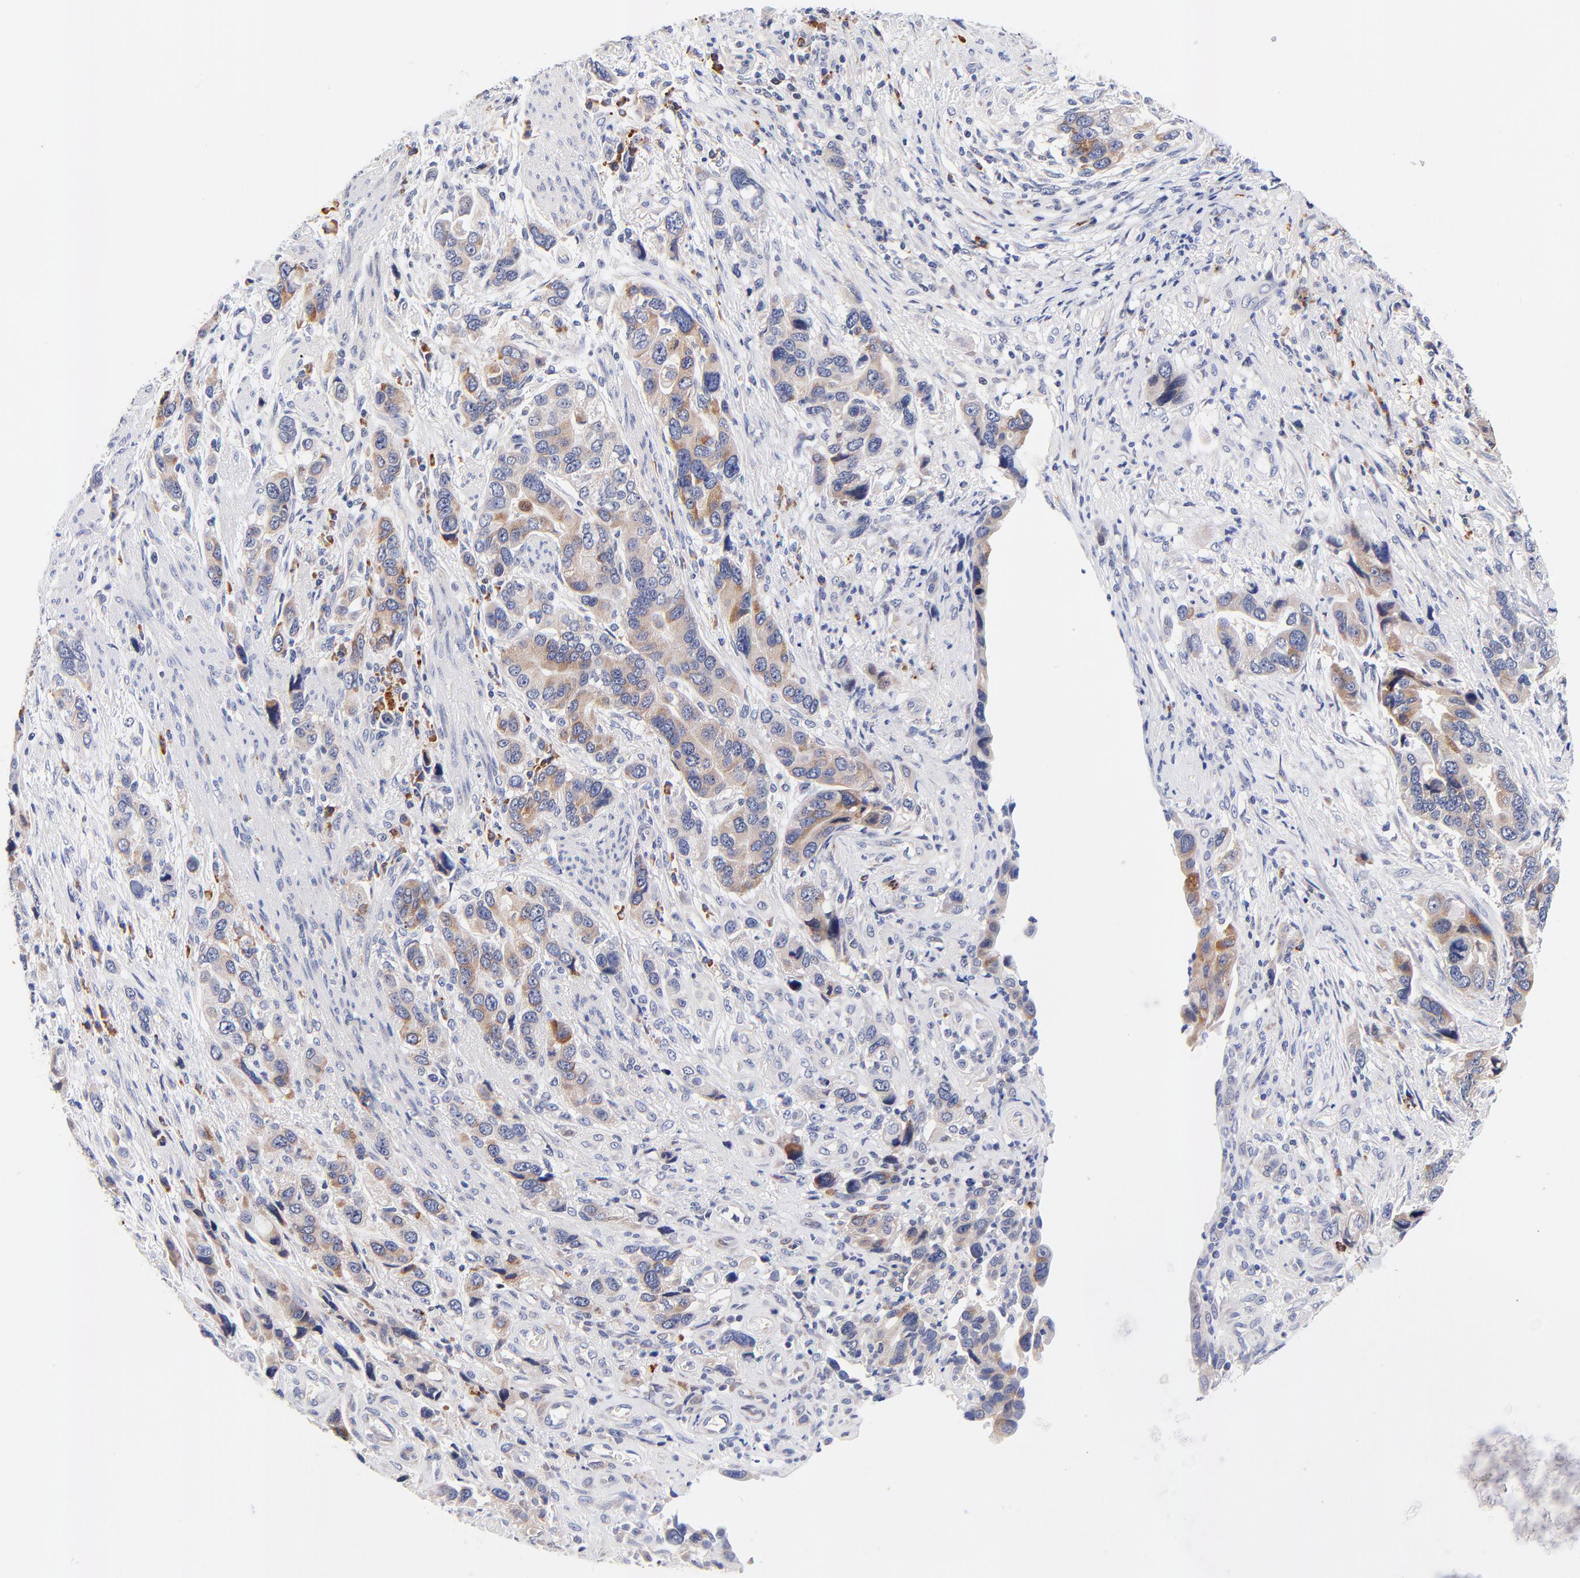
{"staining": {"intensity": "weak", "quantity": ">75%", "location": "cytoplasmic/membranous"}, "tissue": "stomach cancer", "cell_type": "Tumor cells", "image_type": "cancer", "snomed": [{"axis": "morphology", "description": "Adenocarcinoma, NOS"}, {"axis": "topography", "description": "Stomach, lower"}], "caption": "Weak cytoplasmic/membranous protein positivity is appreciated in approximately >75% of tumor cells in stomach adenocarcinoma.", "gene": "AFF2", "patient": {"sex": "female", "age": 93}}